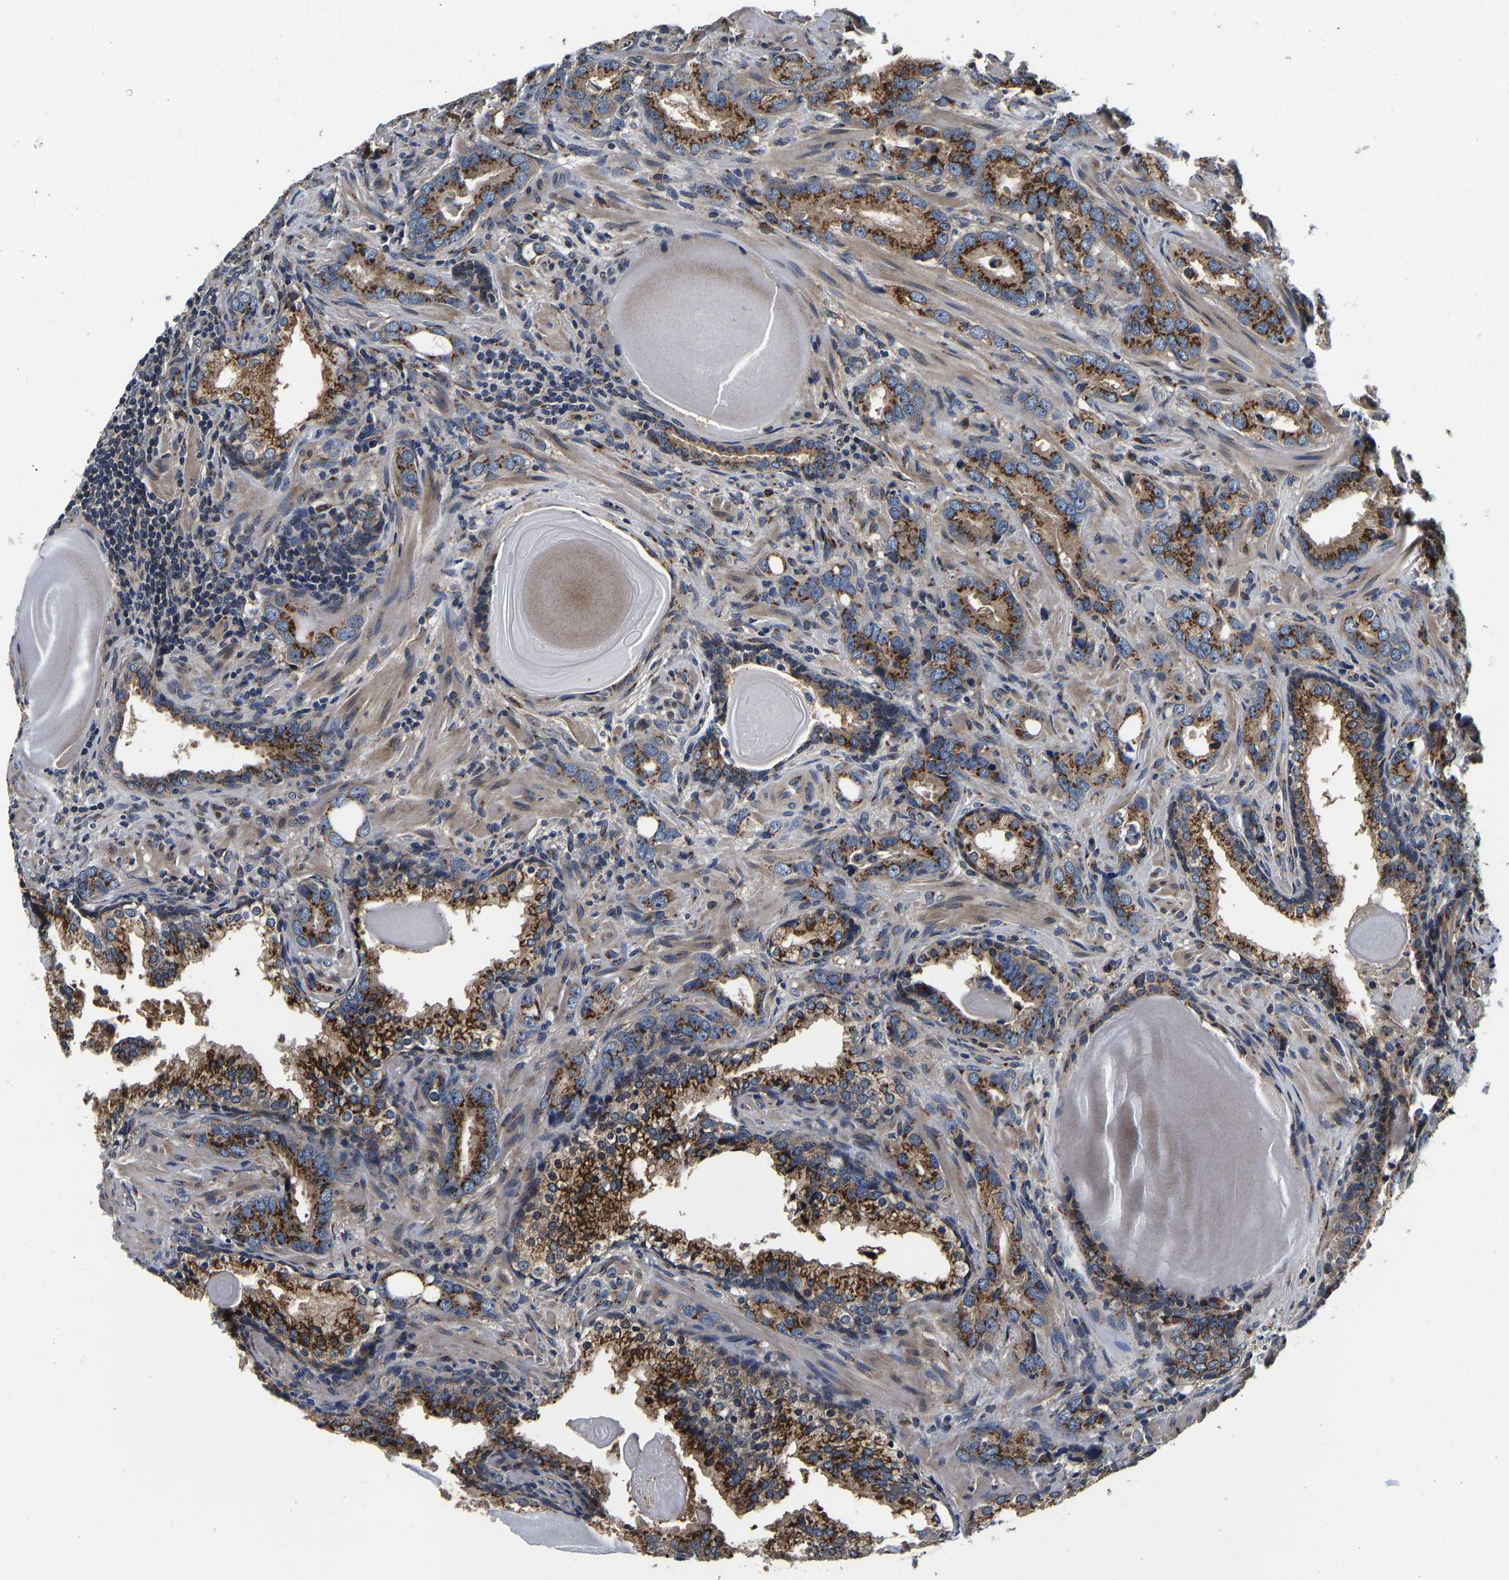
{"staining": {"intensity": "strong", "quantity": ">75%", "location": "cytoplasmic/membranous"}, "tissue": "prostate cancer", "cell_type": "Tumor cells", "image_type": "cancer", "snomed": [{"axis": "morphology", "description": "Adenocarcinoma, High grade"}, {"axis": "topography", "description": "Prostate"}], "caption": "This is an image of IHC staining of prostate cancer, which shows strong staining in the cytoplasmic/membranous of tumor cells.", "gene": "RABAC1", "patient": {"sex": "male", "age": 63}}